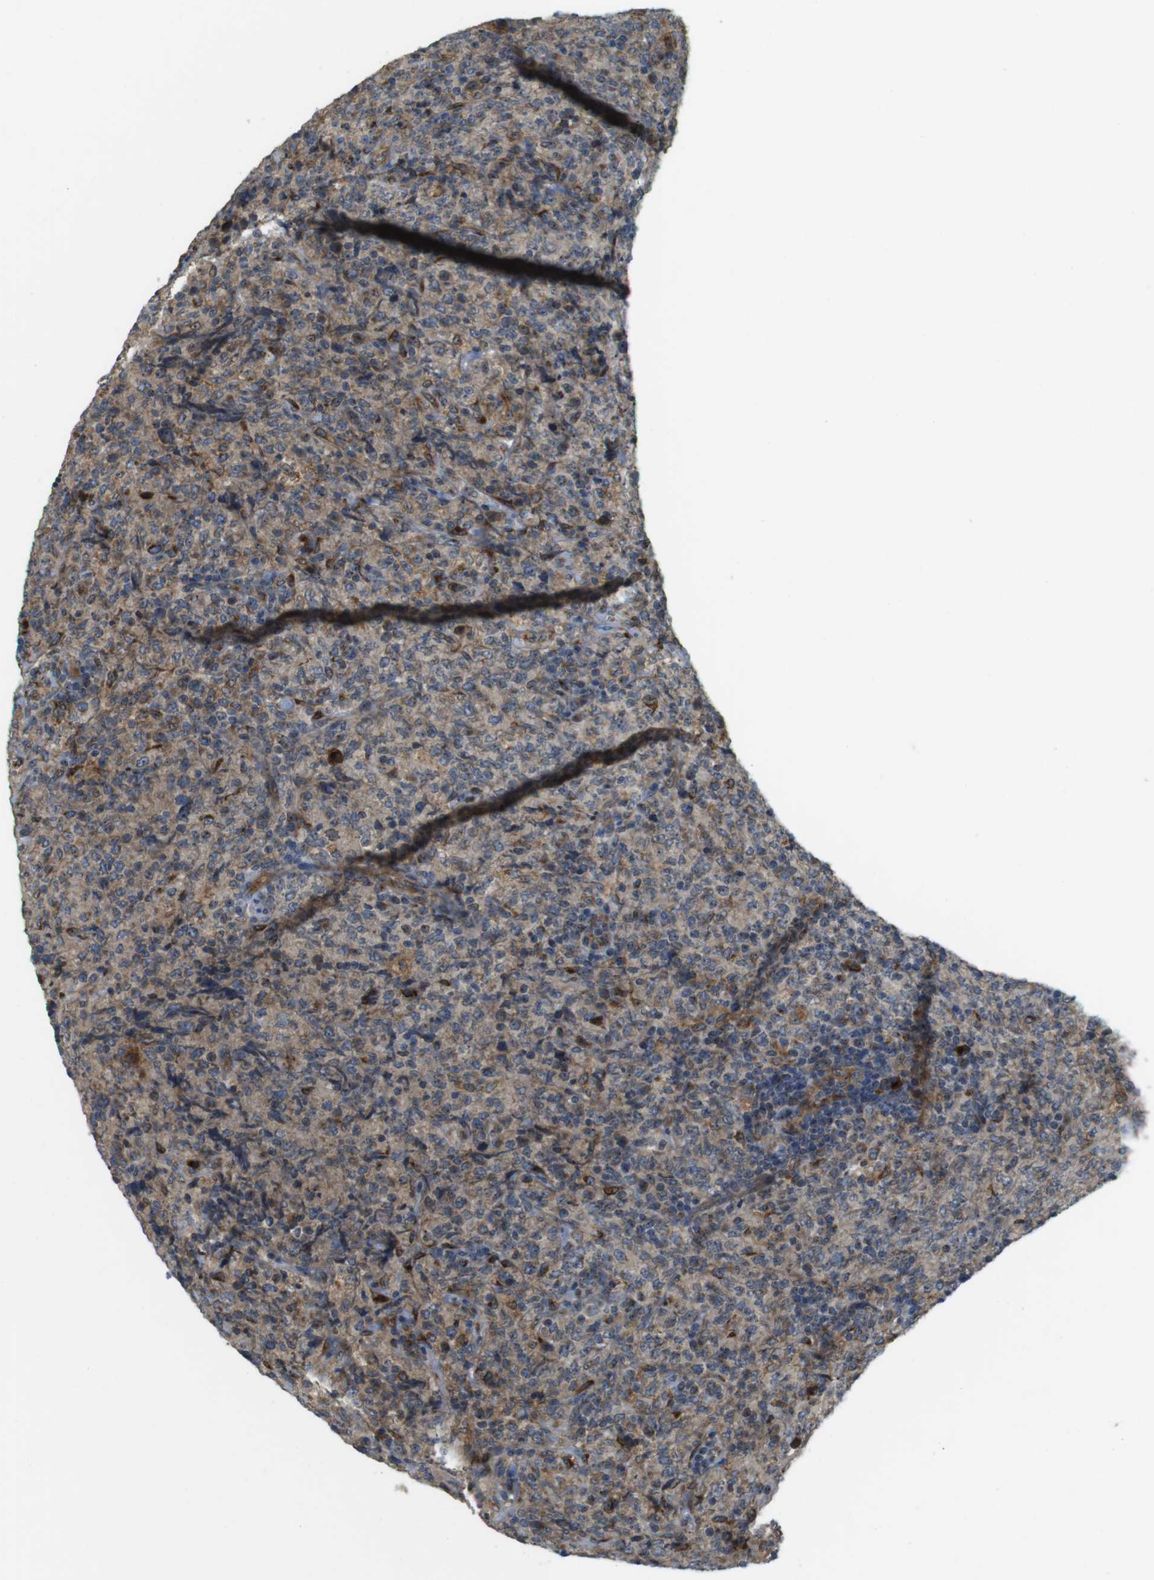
{"staining": {"intensity": "weak", "quantity": "25%-75%", "location": "cytoplasmic/membranous"}, "tissue": "lymphoma", "cell_type": "Tumor cells", "image_type": "cancer", "snomed": [{"axis": "morphology", "description": "Malignant lymphoma, non-Hodgkin's type, High grade"}, {"axis": "topography", "description": "Tonsil"}], "caption": "This histopathology image displays immunohistochemistry staining of human malignant lymphoma, non-Hodgkin's type (high-grade), with low weak cytoplasmic/membranous expression in approximately 25%-75% of tumor cells.", "gene": "TMEM143", "patient": {"sex": "female", "age": 36}}